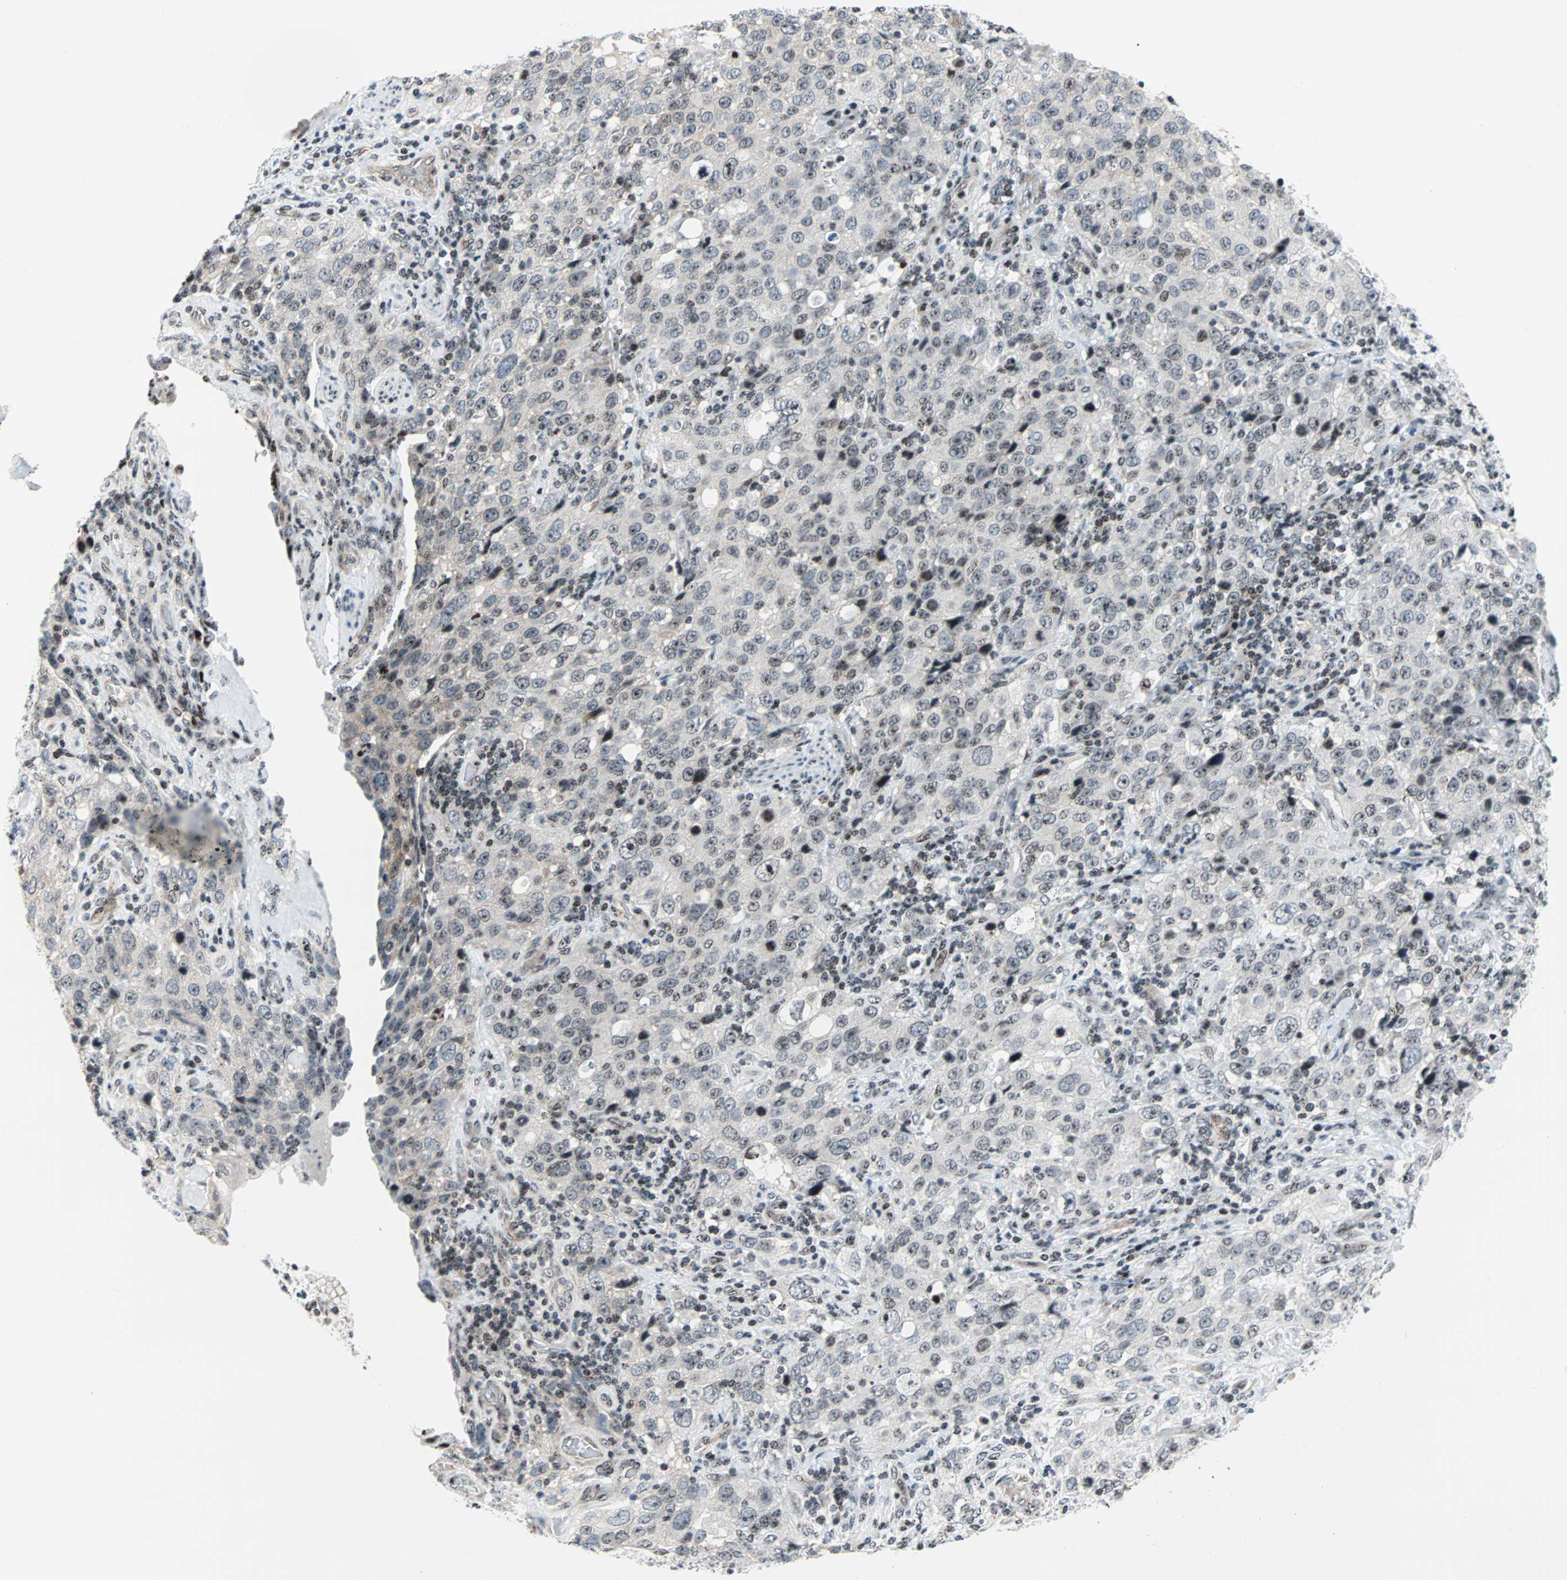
{"staining": {"intensity": "weak", "quantity": ">75%", "location": "nuclear"}, "tissue": "stomach cancer", "cell_type": "Tumor cells", "image_type": "cancer", "snomed": [{"axis": "morphology", "description": "Normal tissue, NOS"}, {"axis": "morphology", "description": "Adenocarcinoma, NOS"}, {"axis": "topography", "description": "Stomach"}], "caption": "Immunohistochemistry (DAB (3,3'-diaminobenzidine)) staining of human stomach cancer reveals weak nuclear protein staining in about >75% of tumor cells.", "gene": "CENPA", "patient": {"sex": "male", "age": 48}}